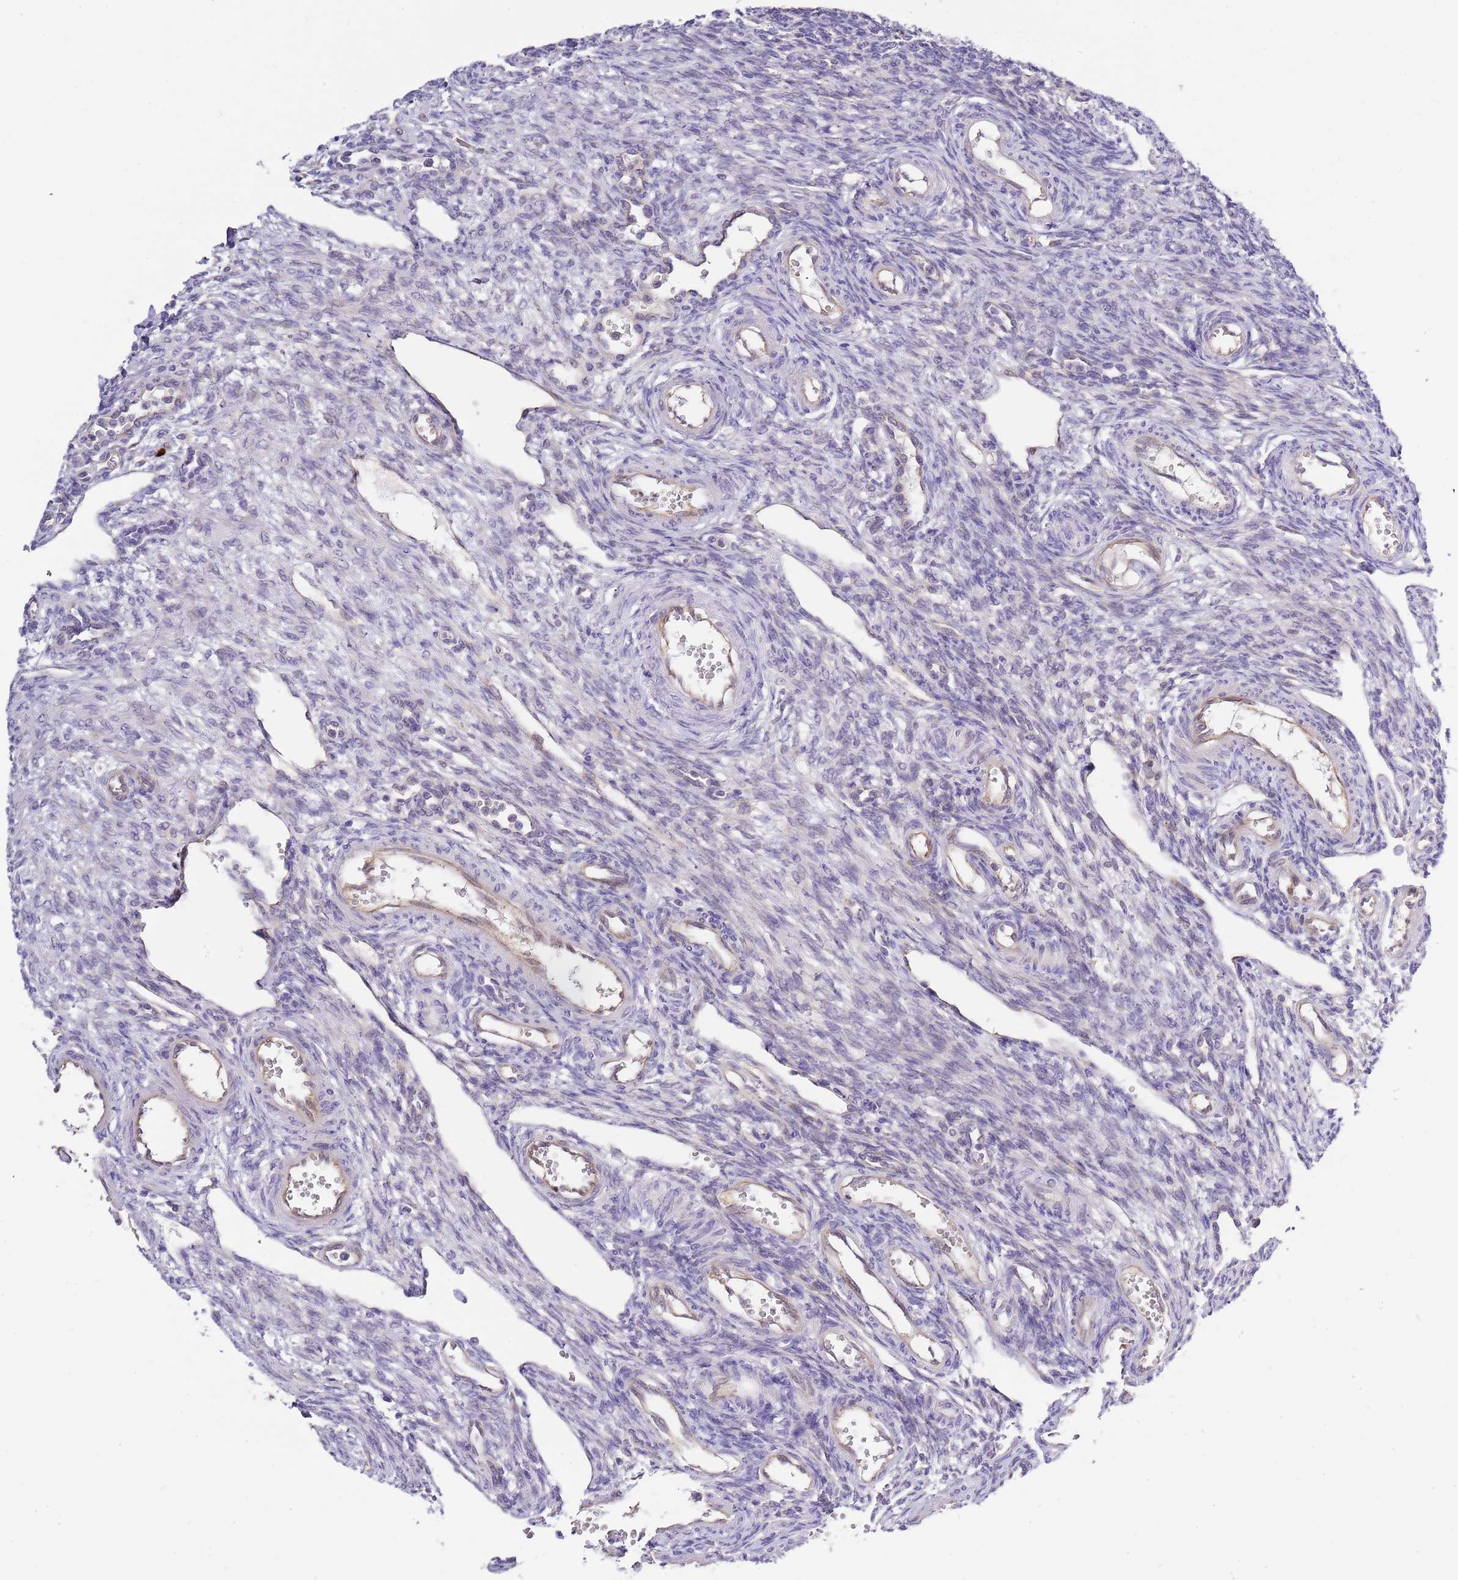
{"staining": {"intensity": "moderate", "quantity": ">75%", "location": "cytoplasmic/membranous"}, "tissue": "ovary", "cell_type": "Follicle cells", "image_type": "normal", "snomed": [{"axis": "morphology", "description": "Normal tissue, NOS"}, {"axis": "morphology", "description": "Cyst, NOS"}, {"axis": "topography", "description": "Ovary"}], "caption": "A brown stain shows moderate cytoplasmic/membranous expression of a protein in follicle cells of unremarkable human ovary.", "gene": "RFK", "patient": {"sex": "female", "age": 33}}